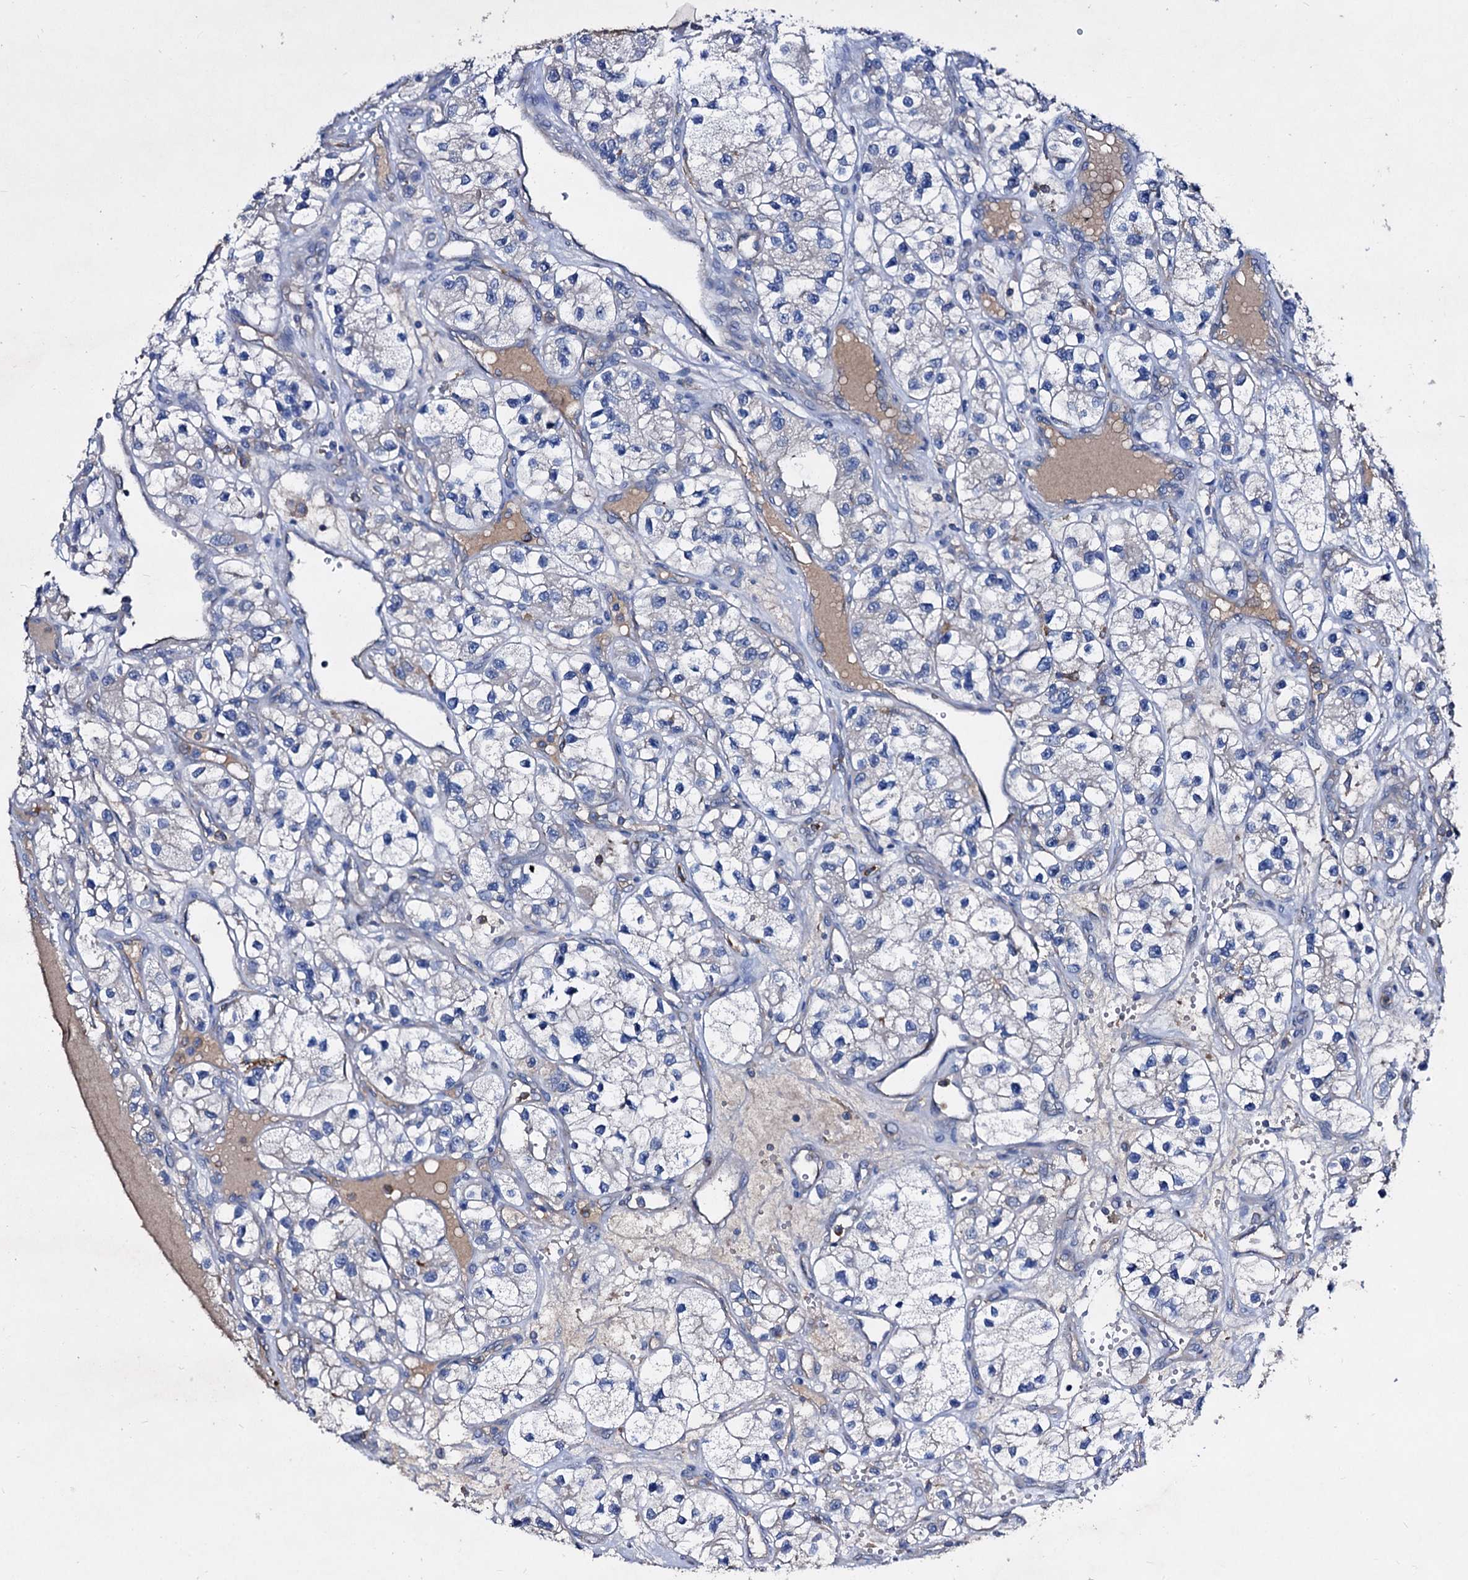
{"staining": {"intensity": "negative", "quantity": "none", "location": "none"}, "tissue": "renal cancer", "cell_type": "Tumor cells", "image_type": "cancer", "snomed": [{"axis": "morphology", "description": "Adenocarcinoma, NOS"}, {"axis": "topography", "description": "Kidney"}], "caption": "High power microscopy image of an immunohistochemistry image of renal cancer, revealing no significant positivity in tumor cells. (Immunohistochemistry, brightfield microscopy, high magnification).", "gene": "HVCN1", "patient": {"sex": "female", "age": 57}}